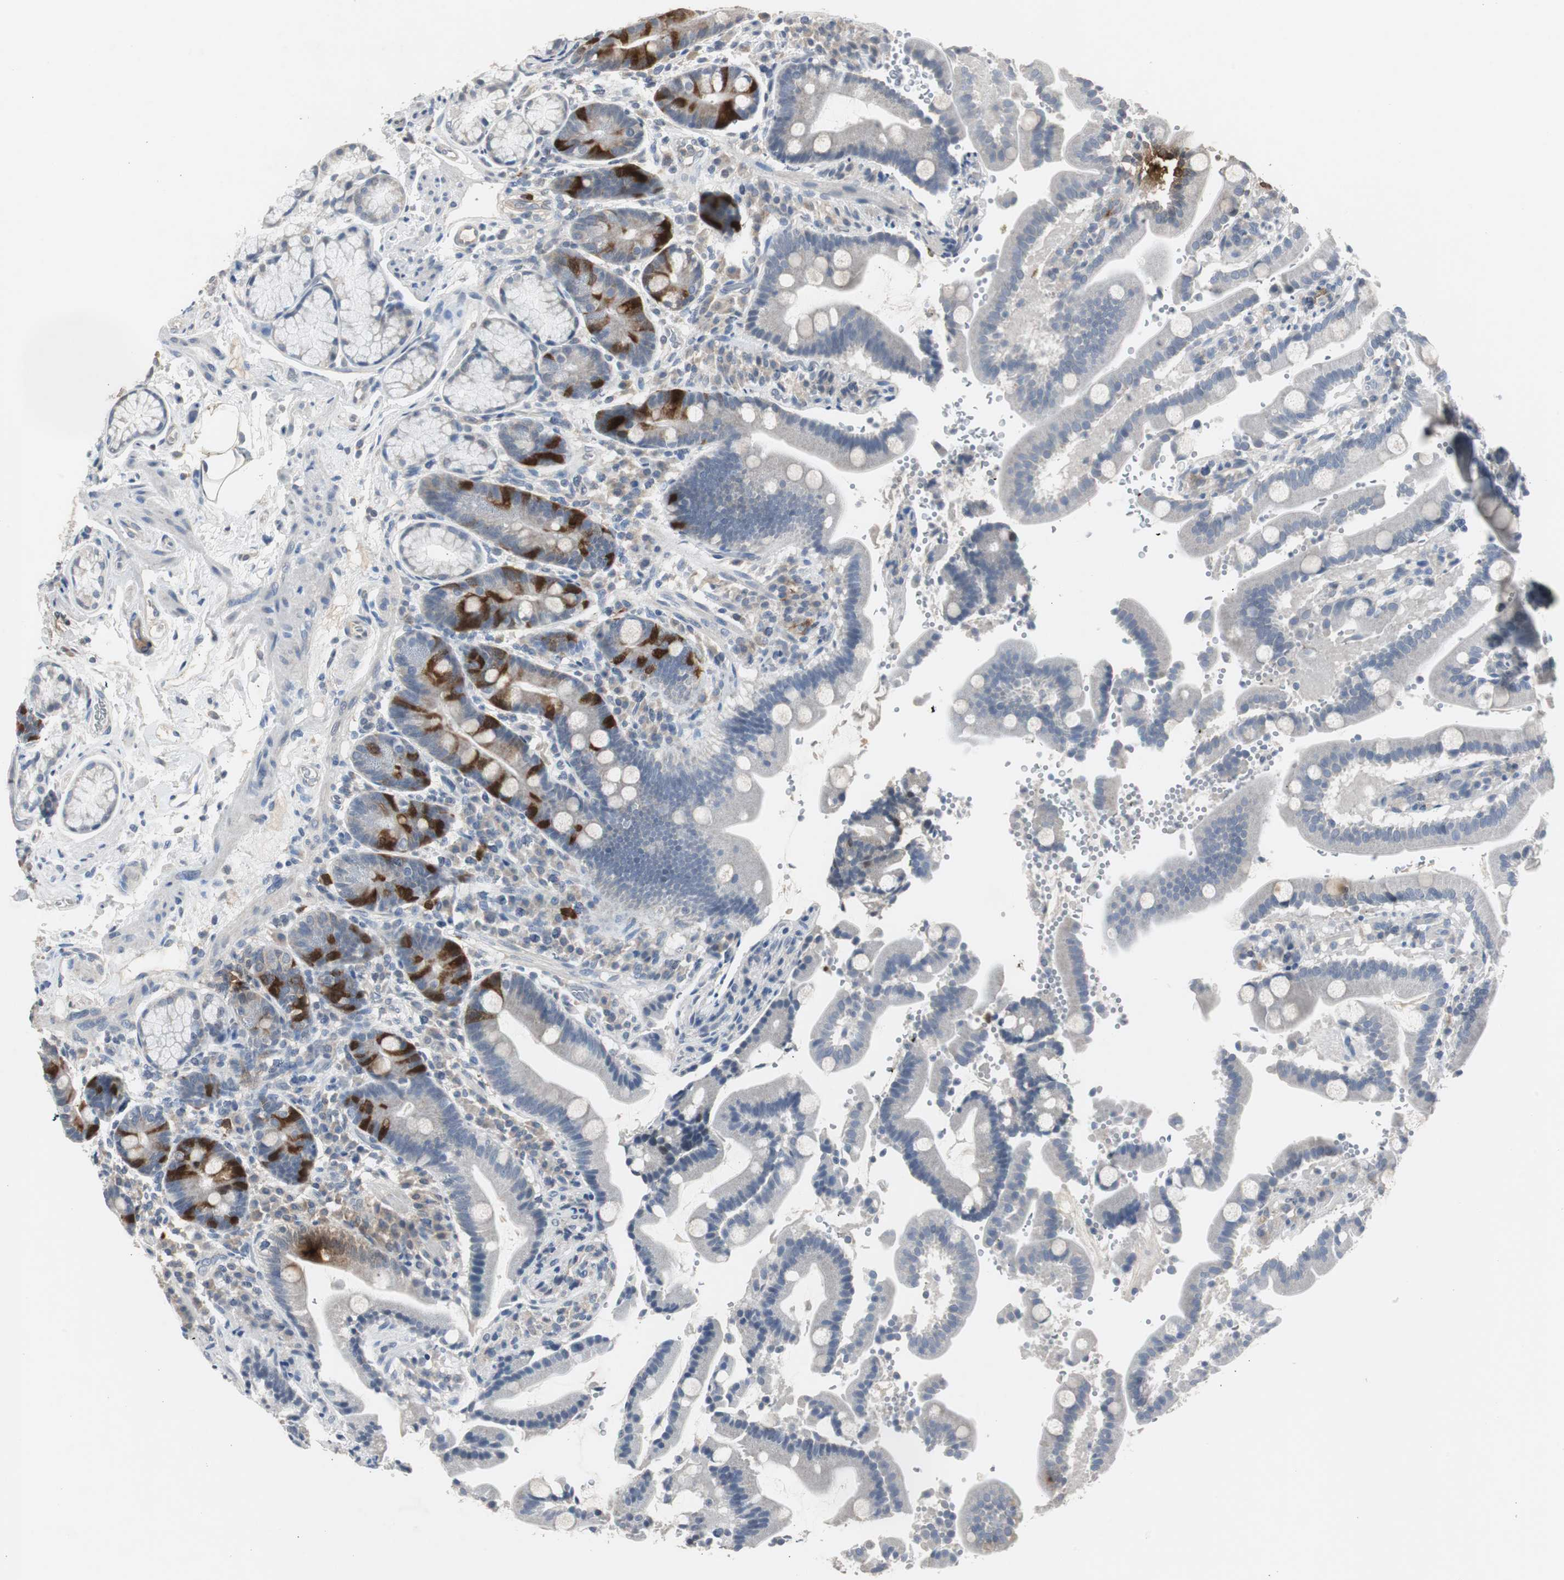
{"staining": {"intensity": "strong", "quantity": "<25%", "location": "cytoplasmic/membranous"}, "tissue": "duodenum", "cell_type": "Glandular cells", "image_type": "normal", "snomed": [{"axis": "morphology", "description": "Normal tissue, NOS"}, {"axis": "topography", "description": "Small intestine, NOS"}], "caption": "Protein staining of normal duodenum demonstrates strong cytoplasmic/membranous positivity in approximately <25% of glandular cells. The staining was performed using DAB (3,3'-diaminobenzidine), with brown indicating positive protein expression. Nuclei are stained blue with hematoxylin.", "gene": "TK1", "patient": {"sex": "female", "age": 71}}